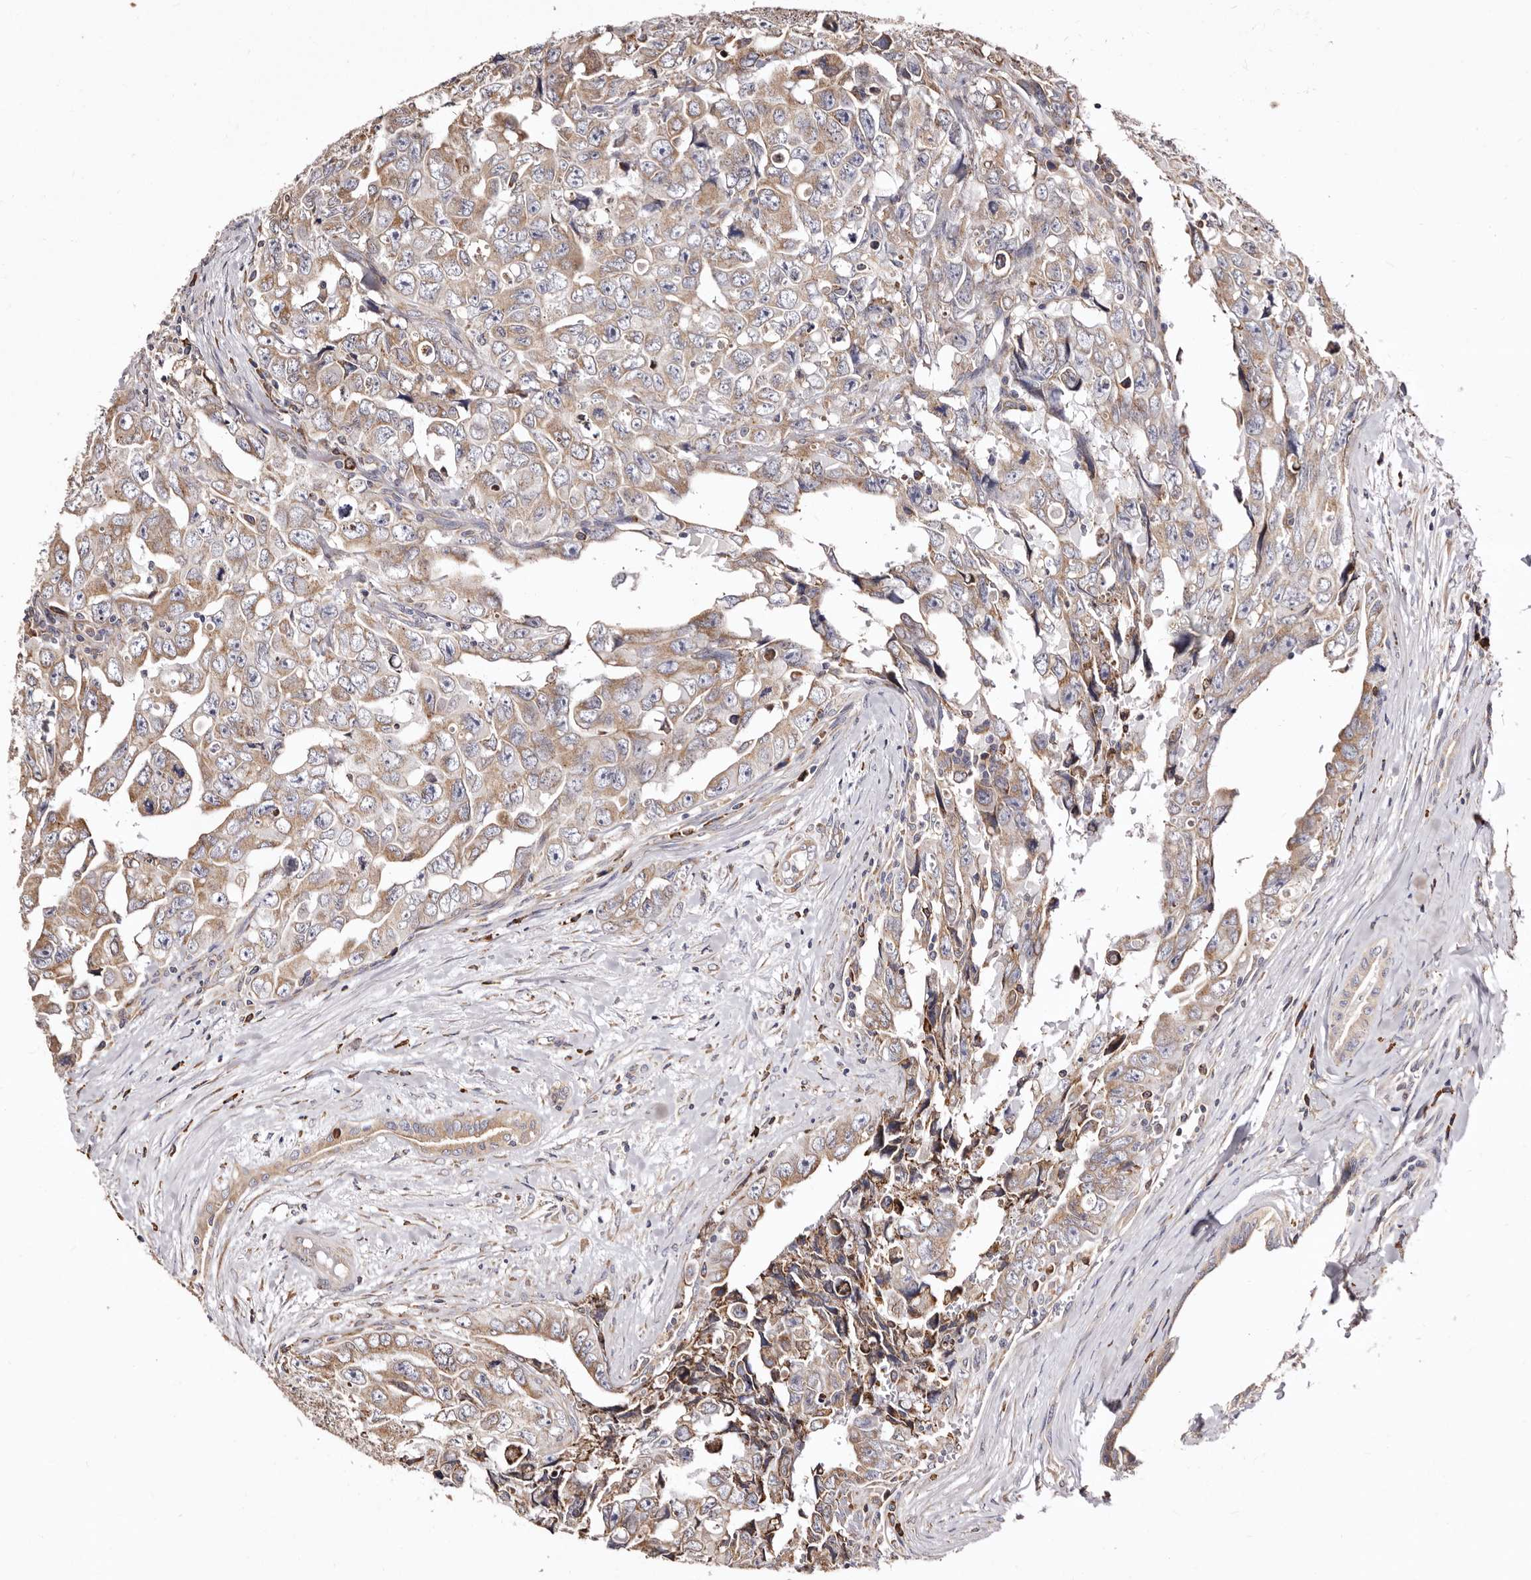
{"staining": {"intensity": "moderate", "quantity": ">75%", "location": "cytoplasmic/membranous"}, "tissue": "testis cancer", "cell_type": "Tumor cells", "image_type": "cancer", "snomed": [{"axis": "morphology", "description": "Carcinoma, Embryonal, NOS"}, {"axis": "topography", "description": "Testis"}], "caption": "Embryonal carcinoma (testis) stained with DAB IHC exhibits medium levels of moderate cytoplasmic/membranous expression in about >75% of tumor cells. The protein is stained brown, and the nuclei are stained in blue (DAB (3,3'-diaminobenzidine) IHC with brightfield microscopy, high magnification).", "gene": "ACBD6", "patient": {"sex": "male", "age": 28}}